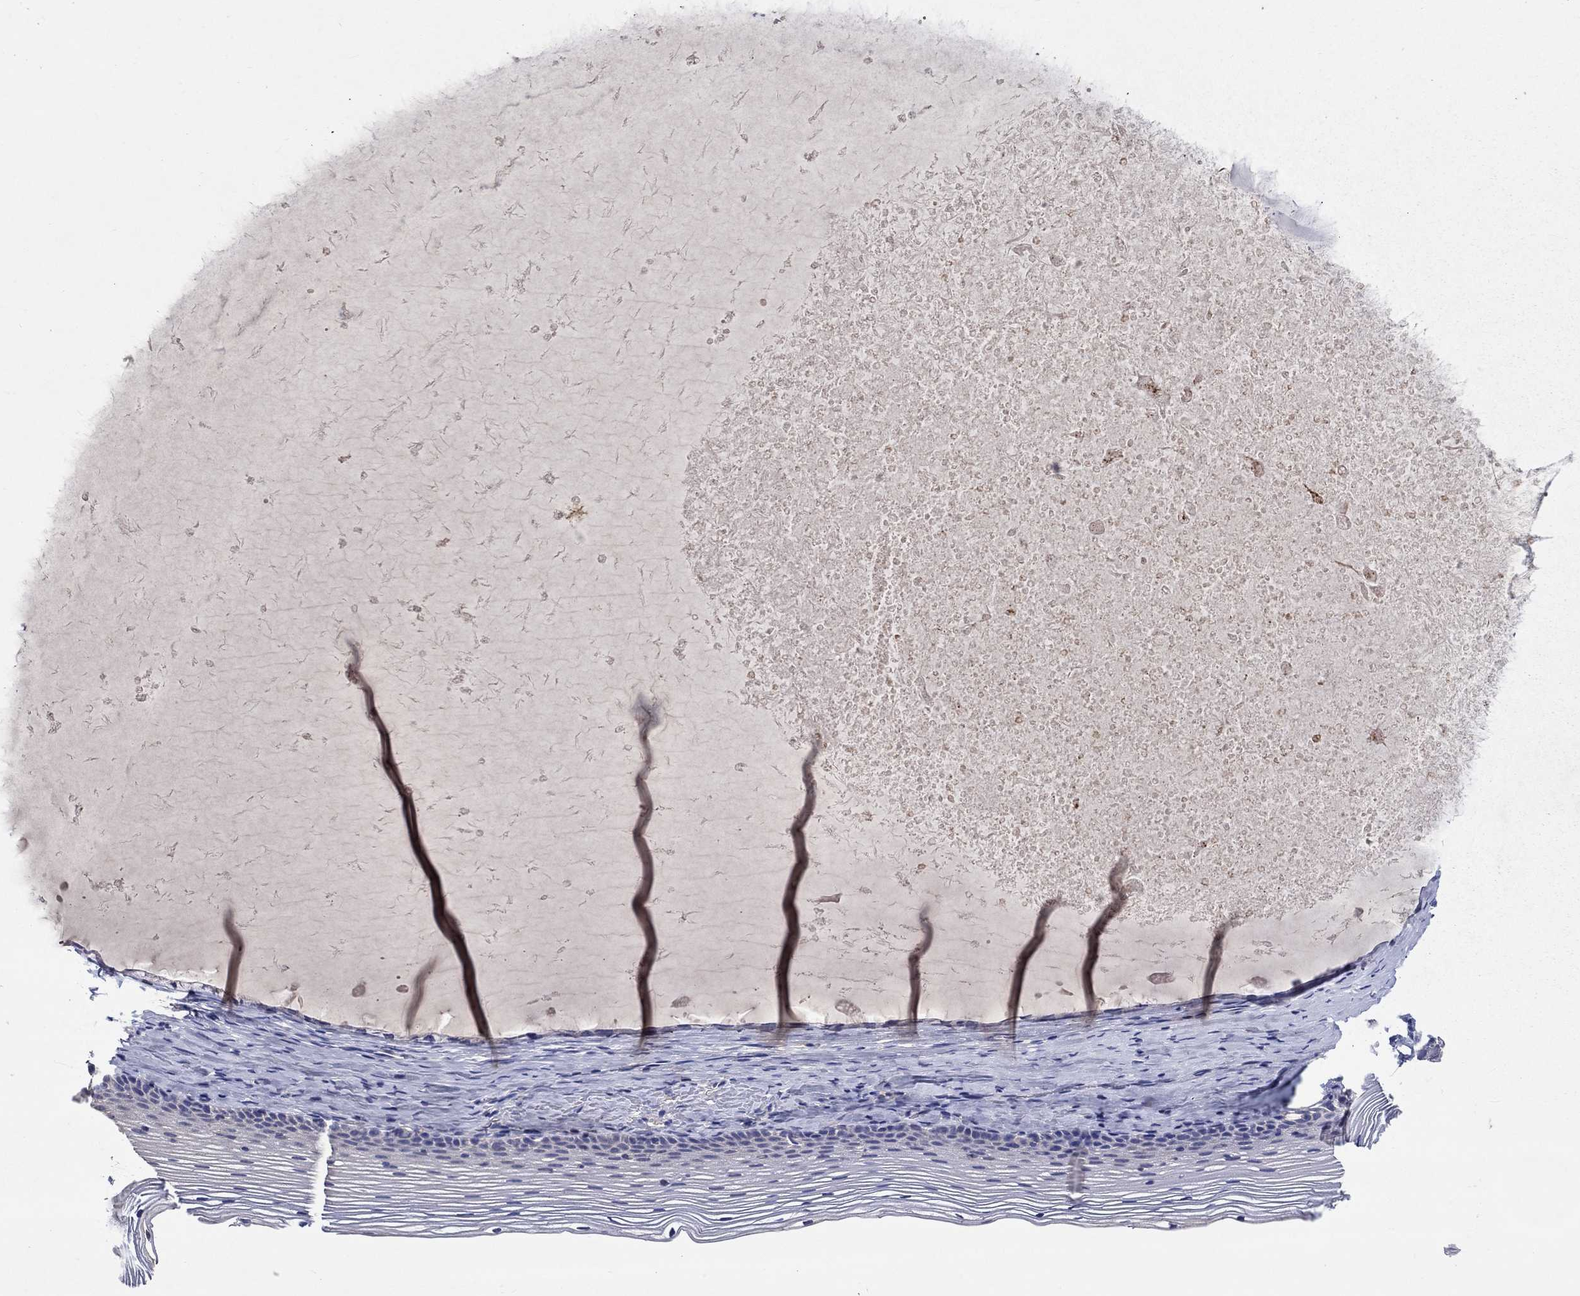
{"staining": {"intensity": "negative", "quantity": "none", "location": "none"}, "tissue": "cervix", "cell_type": "Glandular cells", "image_type": "normal", "snomed": [{"axis": "morphology", "description": "Normal tissue, NOS"}, {"axis": "topography", "description": "Cervix"}], "caption": "IHC micrograph of unremarkable cervix: cervix stained with DAB (3,3'-diaminobenzidine) shows no significant protein staining in glandular cells.", "gene": "CHIT1", "patient": {"sex": "female", "age": 39}}